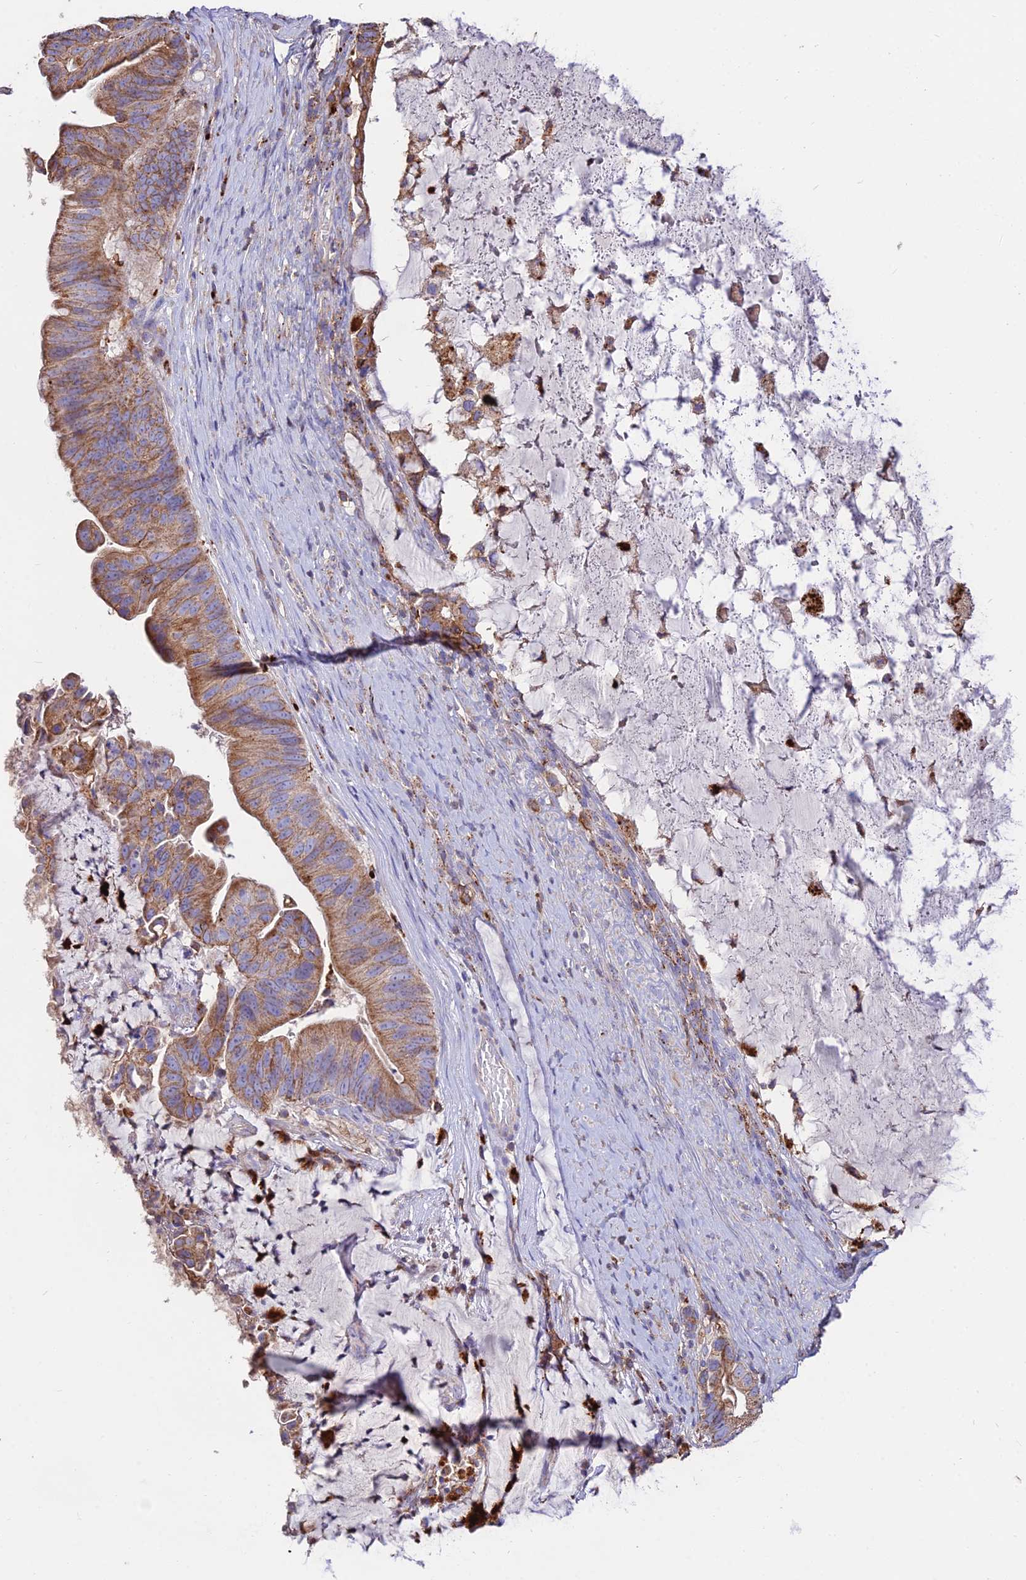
{"staining": {"intensity": "moderate", "quantity": ">75%", "location": "cytoplasmic/membranous"}, "tissue": "ovarian cancer", "cell_type": "Tumor cells", "image_type": "cancer", "snomed": [{"axis": "morphology", "description": "Cystadenocarcinoma, mucinous, NOS"}, {"axis": "topography", "description": "Ovary"}], "caption": "Immunohistochemical staining of human ovarian mucinous cystadenocarcinoma shows medium levels of moderate cytoplasmic/membranous expression in about >75% of tumor cells.", "gene": "PNLIPRP3", "patient": {"sex": "female", "age": 61}}